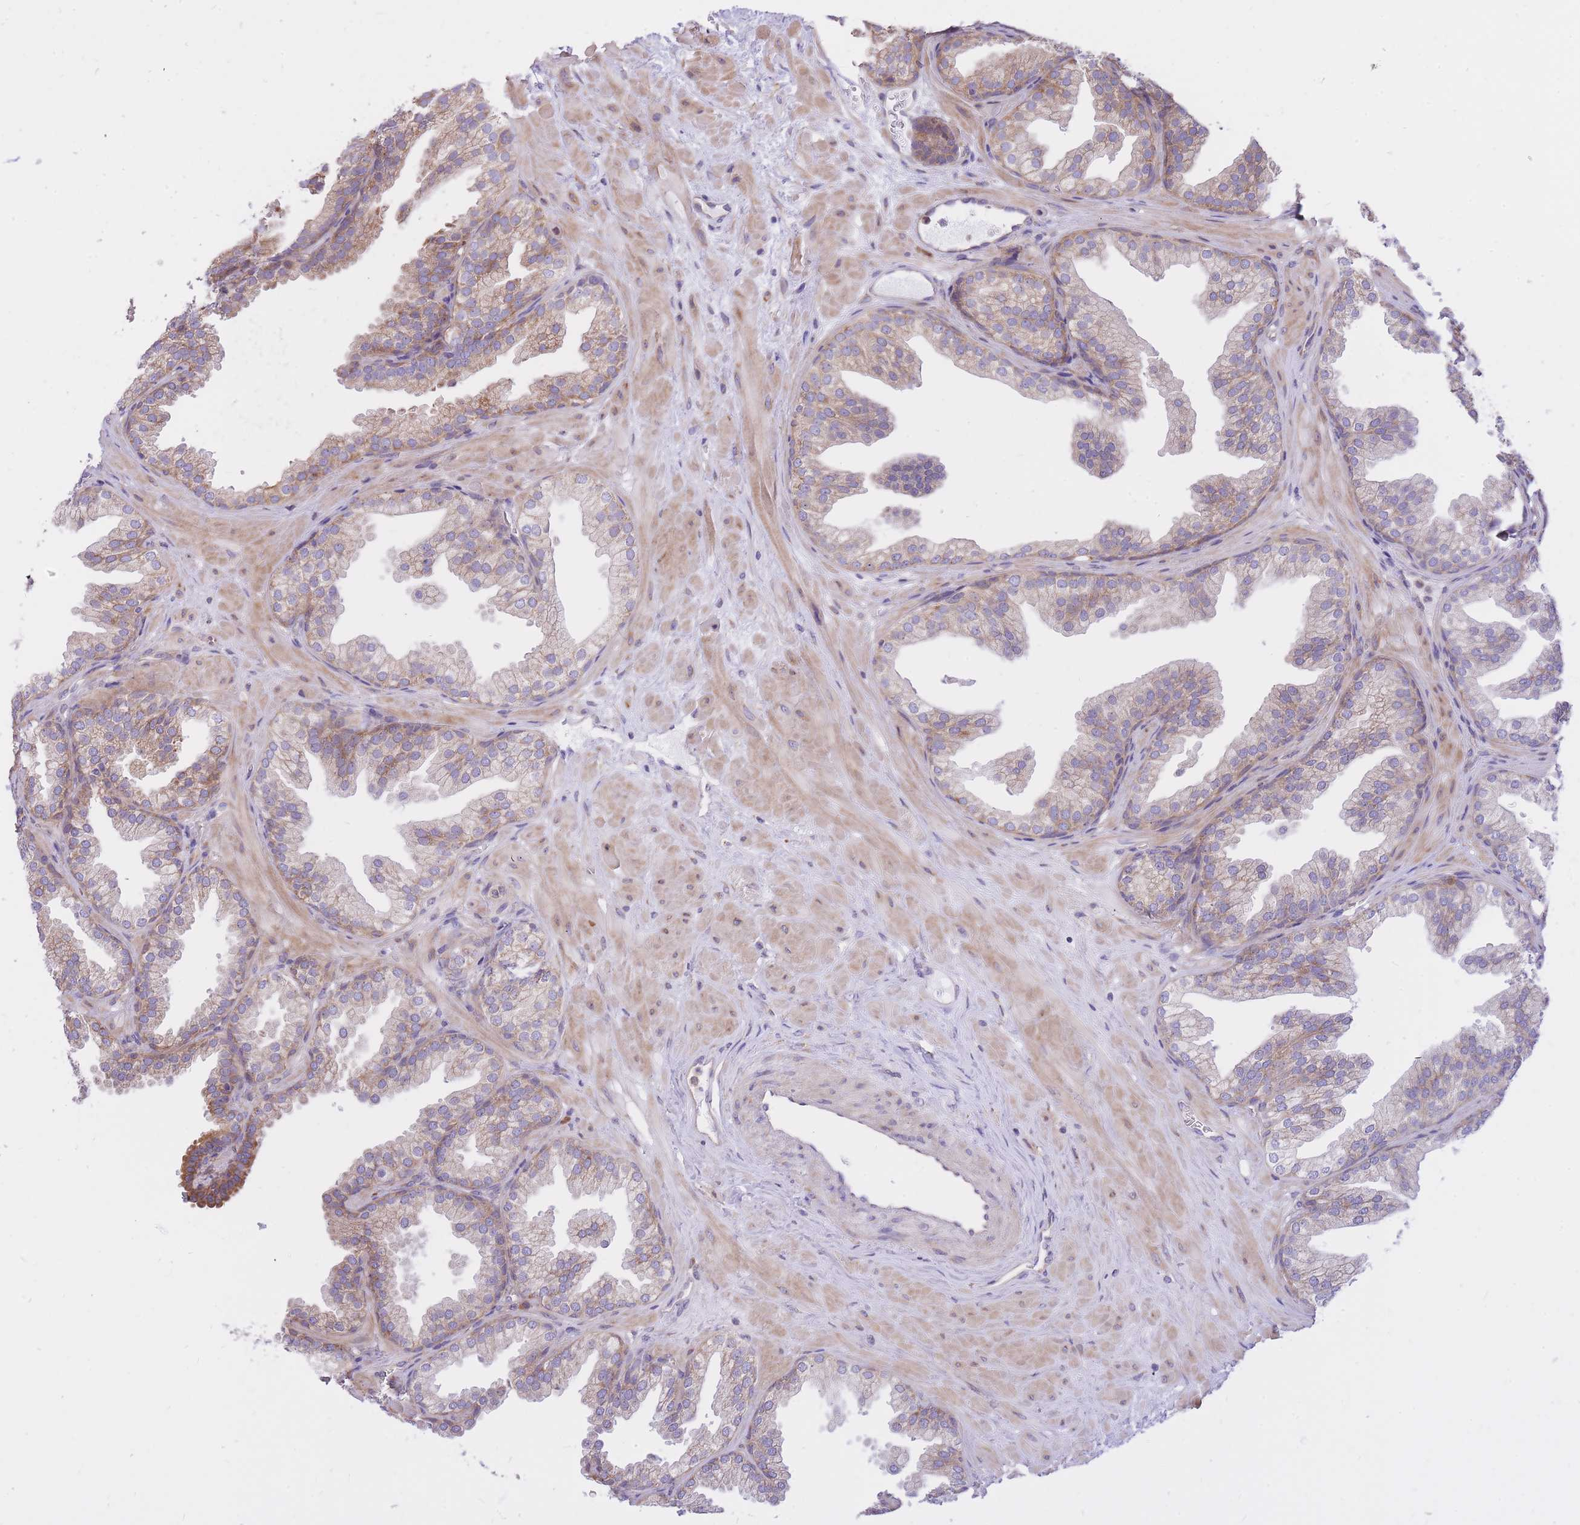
{"staining": {"intensity": "moderate", "quantity": "<25%", "location": "cytoplasmic/membranous"}, "tissue": "prostate", "cell_type": "Glandular cells", "image_type": "normal", "snomed": [{"axis": "morphology", "description": "Normal tissue, NOS"}, {"axis": "topography", "description": "Prostate"}], "caption": "Glandular cells demonstrate low levels of moderate cytoplasmic/membranous positivity in about <25% of cells in benign prostate.", "gene": "GBP7", "patient": {"sex": "male", "age": 37}}